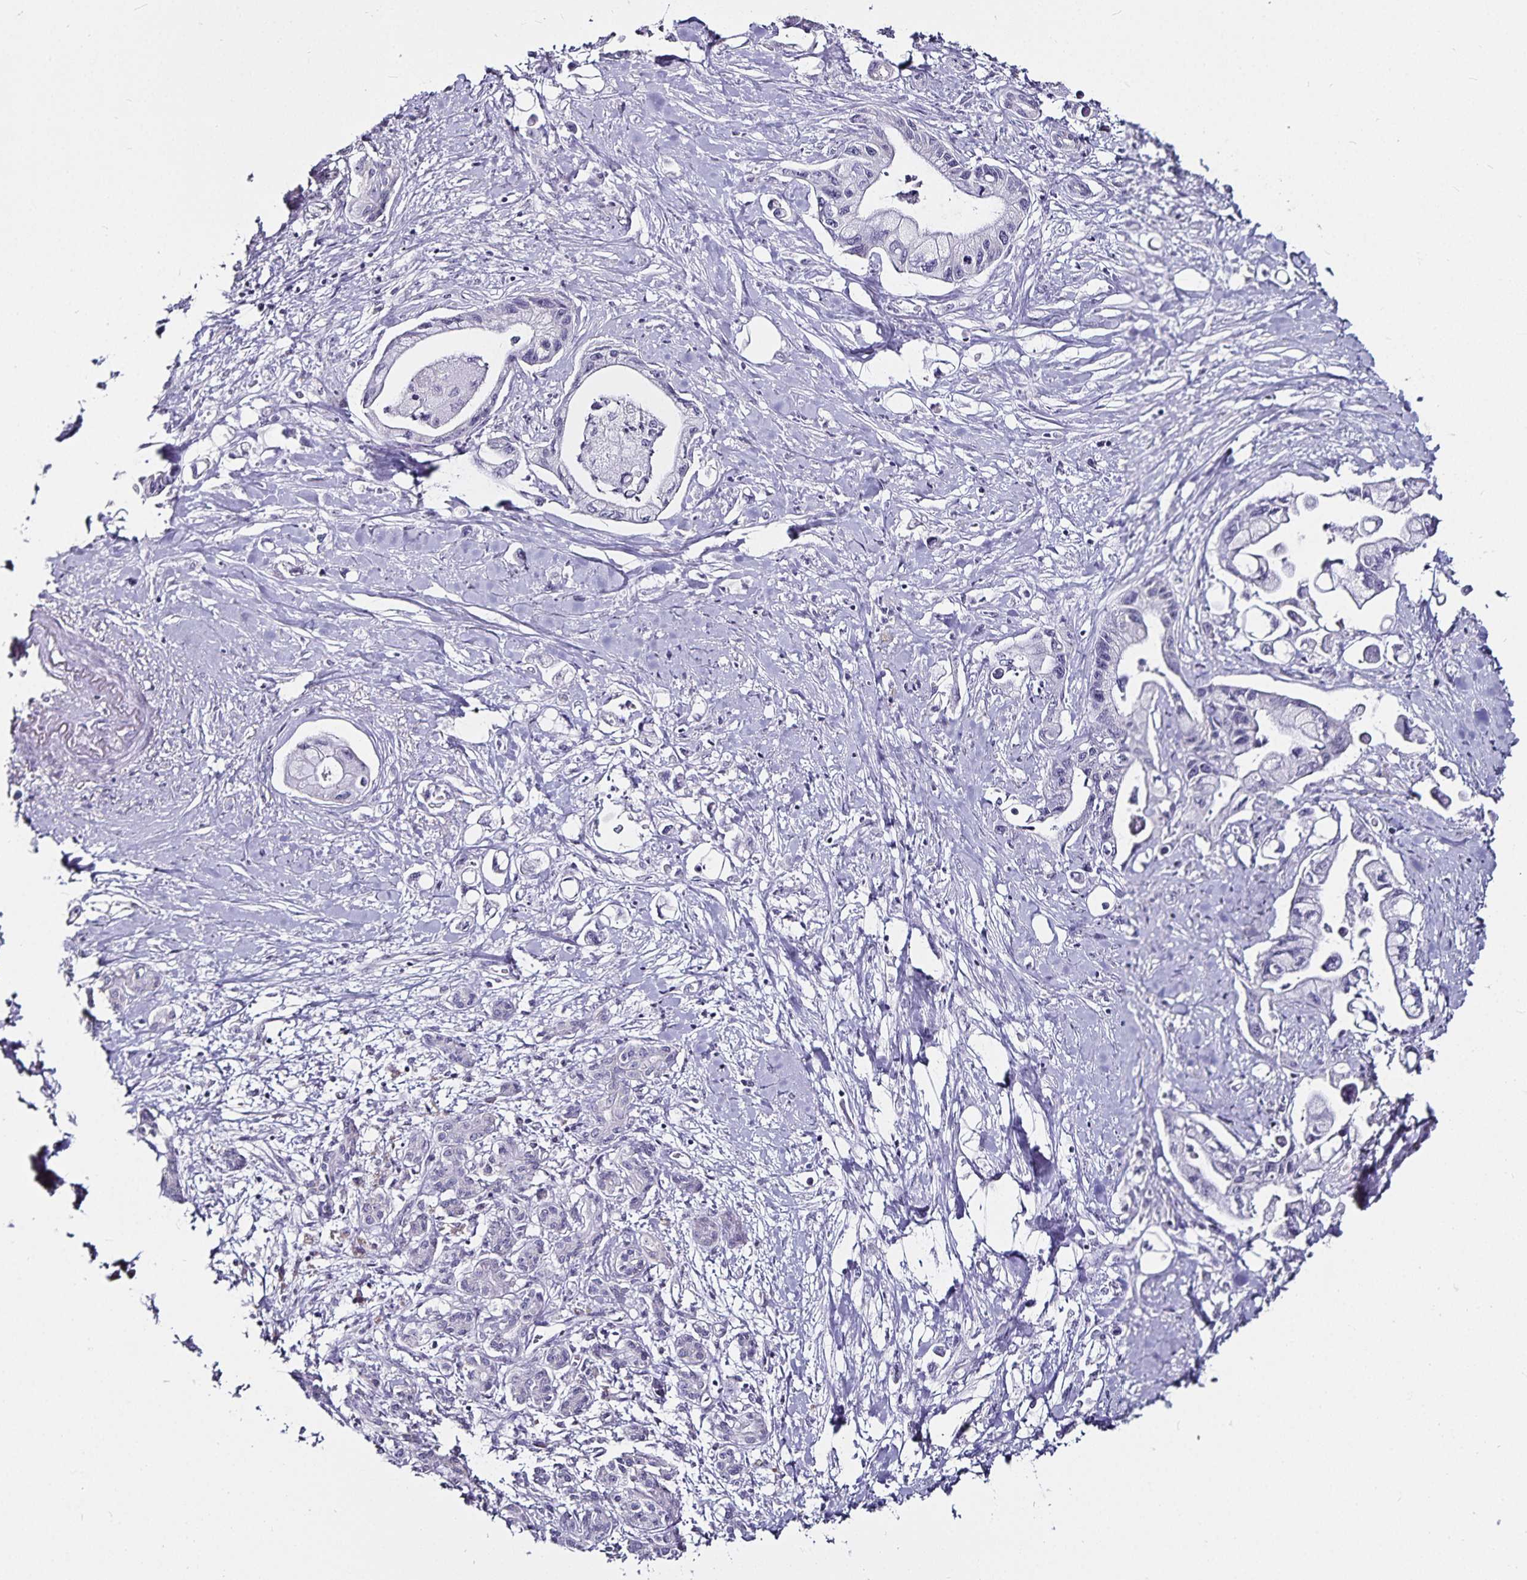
{"staining": {"intensity": "negative", "quantity": "none", "location": "none"}, "tissue": "pancreatic cancer", "cell_type": "Tumor cells", "image_type": "cancer", "snomed": [{"axis": "morphology", "description": "Adenocarcinoma, NOS"}, {"axis": "topography", "description": "Pancreas"}], "caption": "This is an immunohistochemistry micrograph of pancreatic cancer (adenocarcinoma). There is no expression in tumor cells.", "gene": "CA12", "patient": {"sex": "male", "age": 61}}